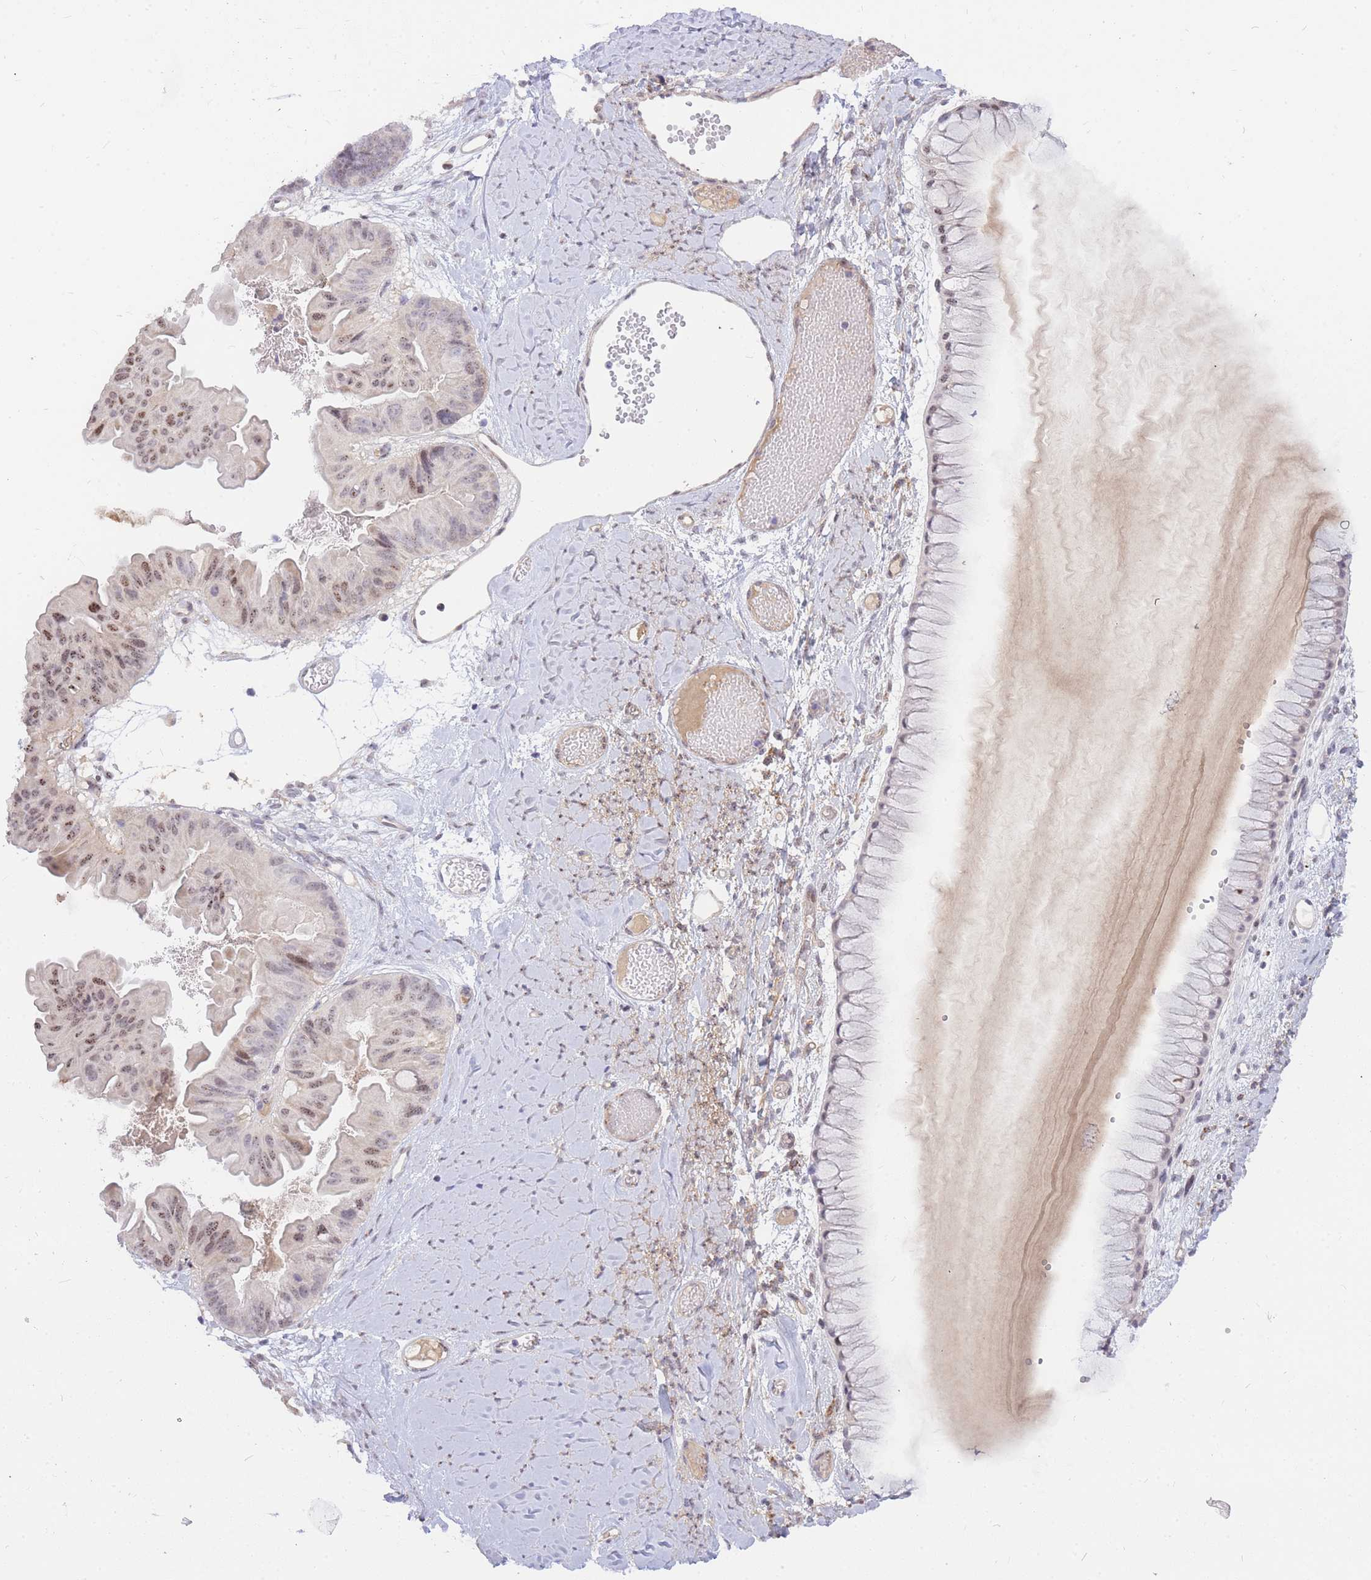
{"staining": {"intensity": "moderate", "quantity": "25%-75%", "location": "nuclear"}, "tissue": "ovarian cancer", "cell_type": "Tumor cells", "image_type": "cancer", "snomed": [{"axis": "morphology", "description": "Cystadenocarcinoma, mucinous, NOS"}, {"axis": "topography", "description": "Ovary"}], "caption": "Immunohistochemistry (IHC) (DAB (3,3'-diaminobenzidine)) staining of human mucinous cystadenocarcinoma (ovarian) displays moderate nuclear protein expression in approximately 25%-75% of tumor cells.", "gene": "TLE2", "patient": {"sex": "female", "age": 61}}